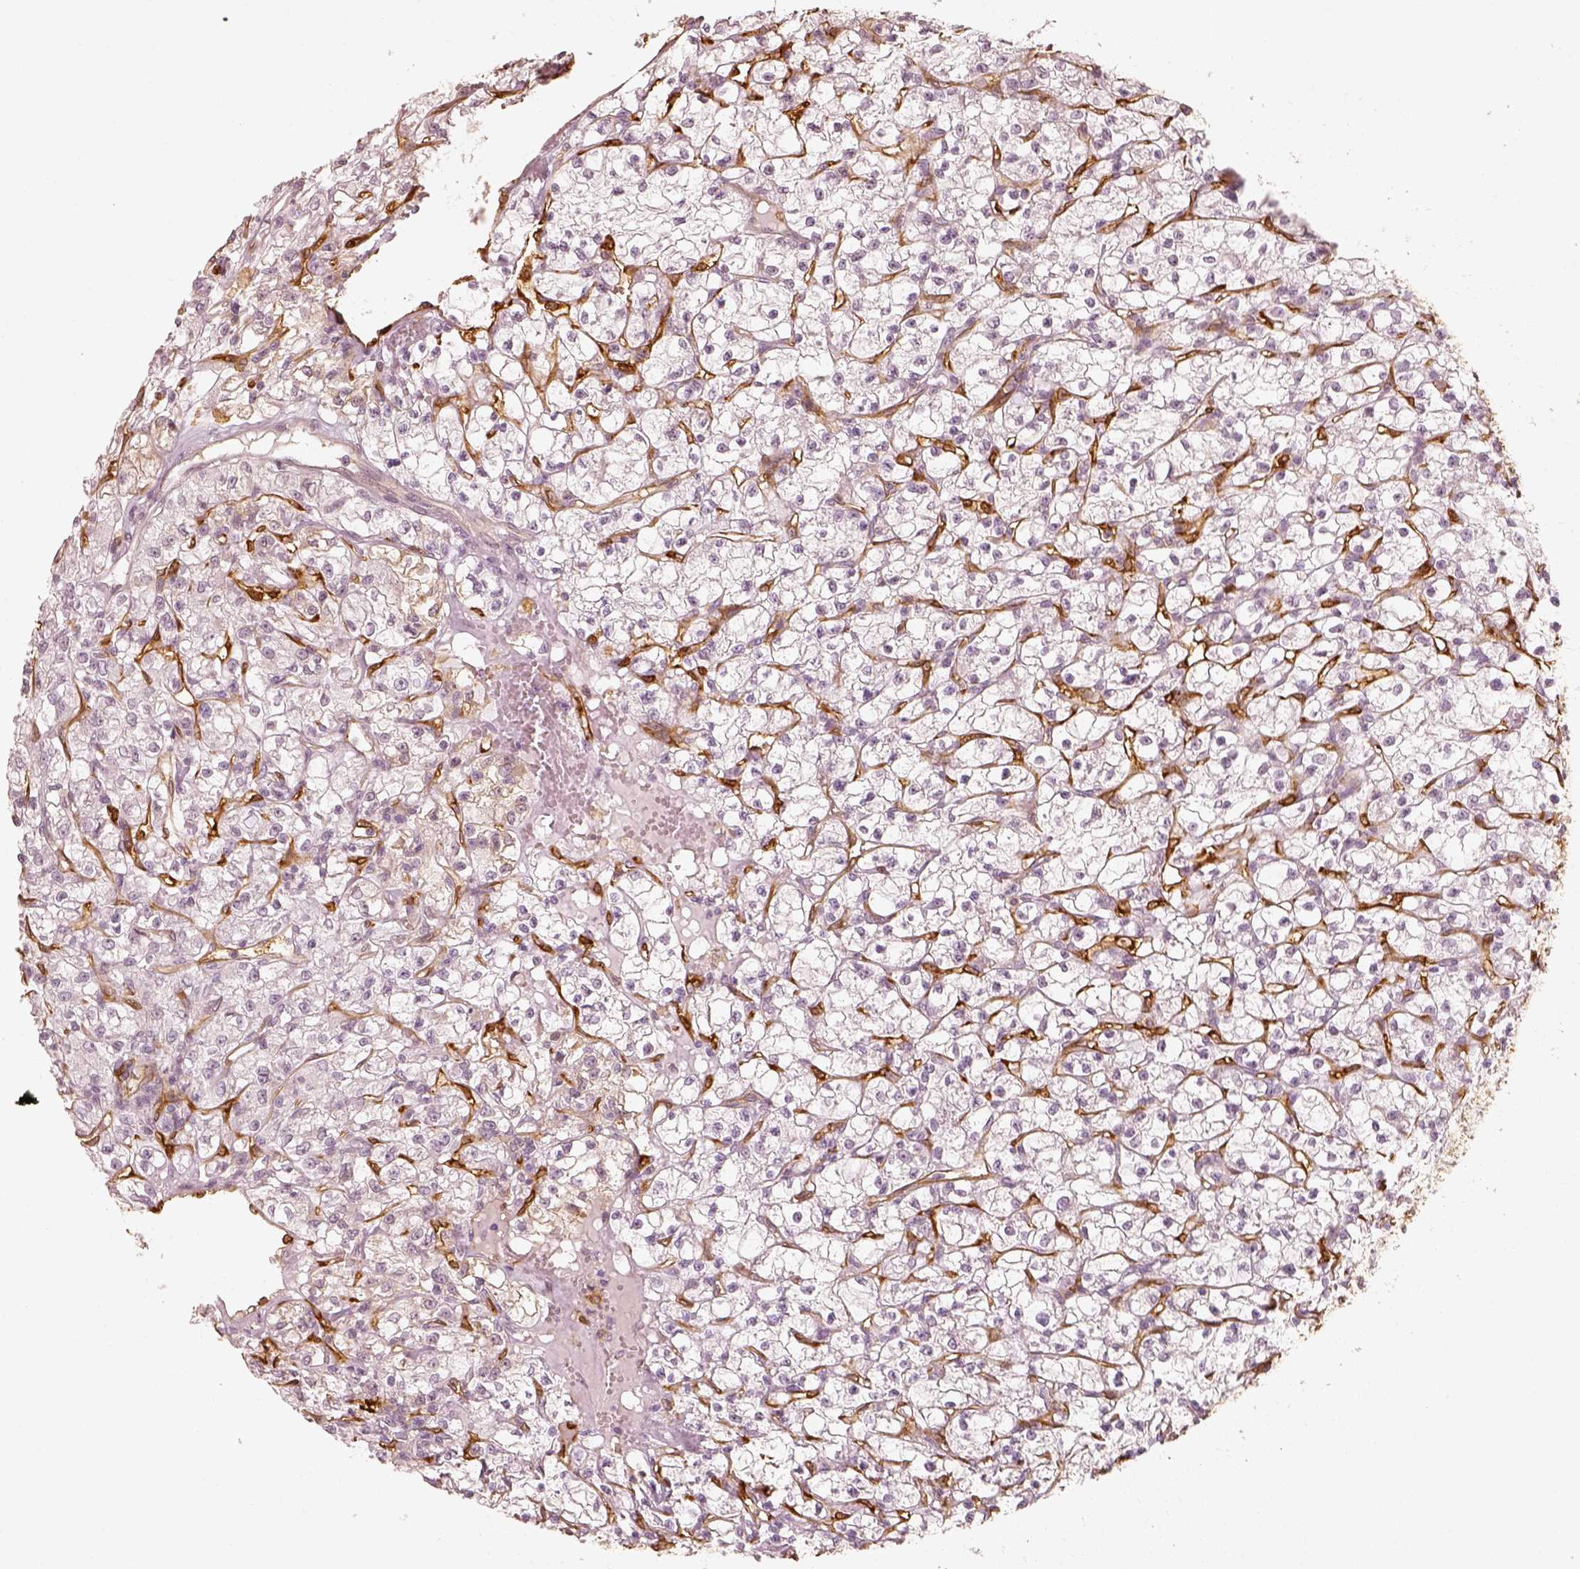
{"staining": {"intensity": "negative", "quantity": "none", "location": "none"}, "tissue": "renal cancer", "cell_type": "Tumor cells", "image_type": "cancer", "snomed": [{"axis": "morphology", "description": "Adenocarcinoma, NOS"}, {"axis": "topography", "description": "Kidney"}], "caption": "High power microscopy micrograph of an IHC image of renal cancer (adenocarcinoma), revealing no significant positivity in tumor cells. Brightfield microscopy of immunohistochemistry stained with DAB (3,3'-diaminobenzidine) (brown) and hematoxylin (blue), captured at high magnification.", "gene": "FSCN1", "patient": {"sex": "female", "age": 59}}